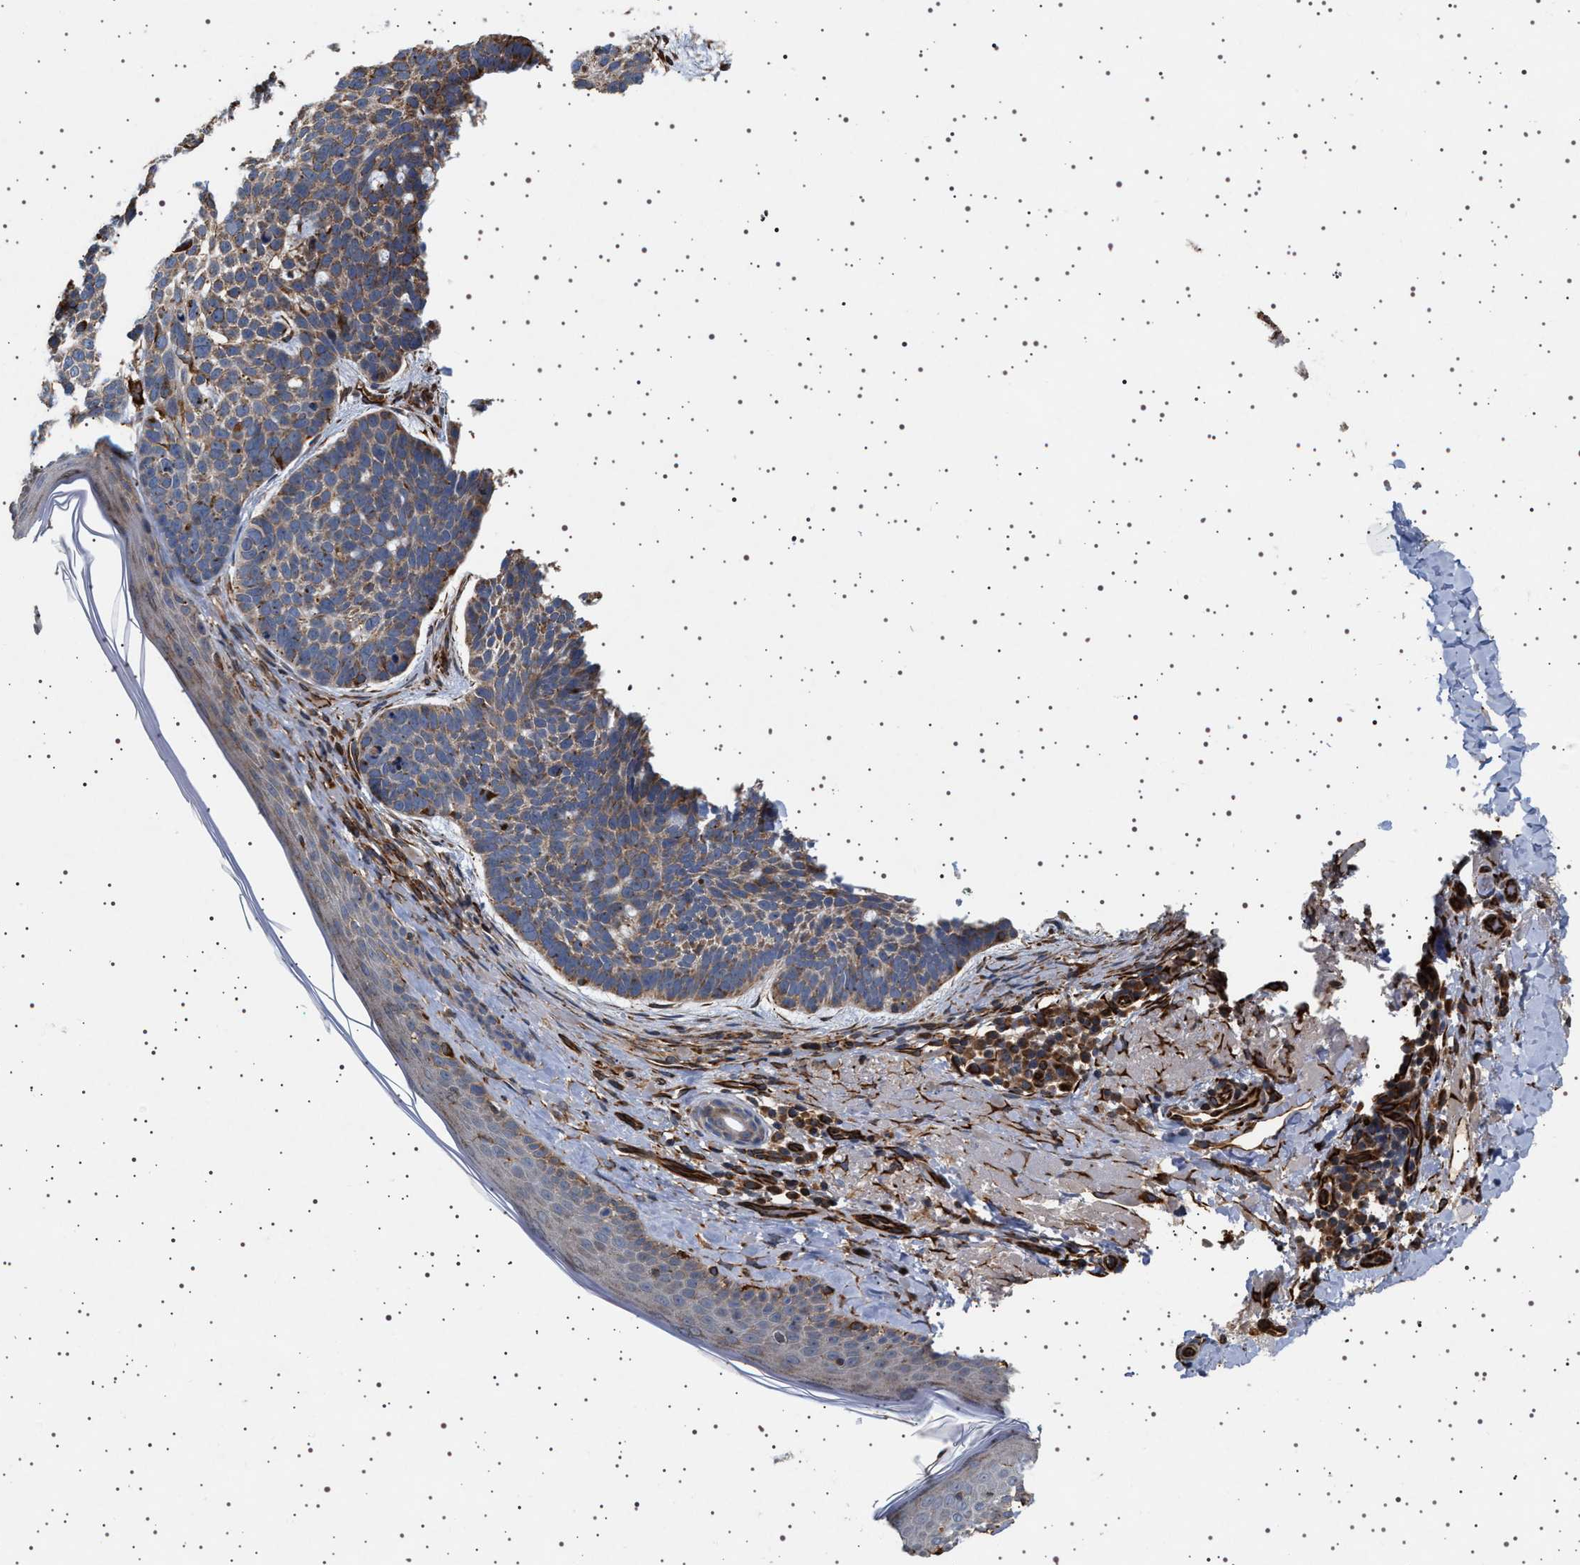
{"staining": {"intensity": "weak", "quantity": "<25%", "location": "cytoplasmic/membranous"}, "tissue": "skin cancer", "cell_type": "Tumor cells", "image_type": "cancer", "snomed": [{"axis": "morphology", "description": "Basal cell carcinoma"}, {"axis": "topography", "description": "Skin"}, {"axis": "topography", "description": "Skin of head"}], "caption": "Basal cell carcinoma (skin) was stained to show a protein in brown. There is no significant staining in tumor cells. (DAB IHC with hematoxylin counter stain).", "gene": "TRUB2", "patient": {"sex": "female", "age": 85}}